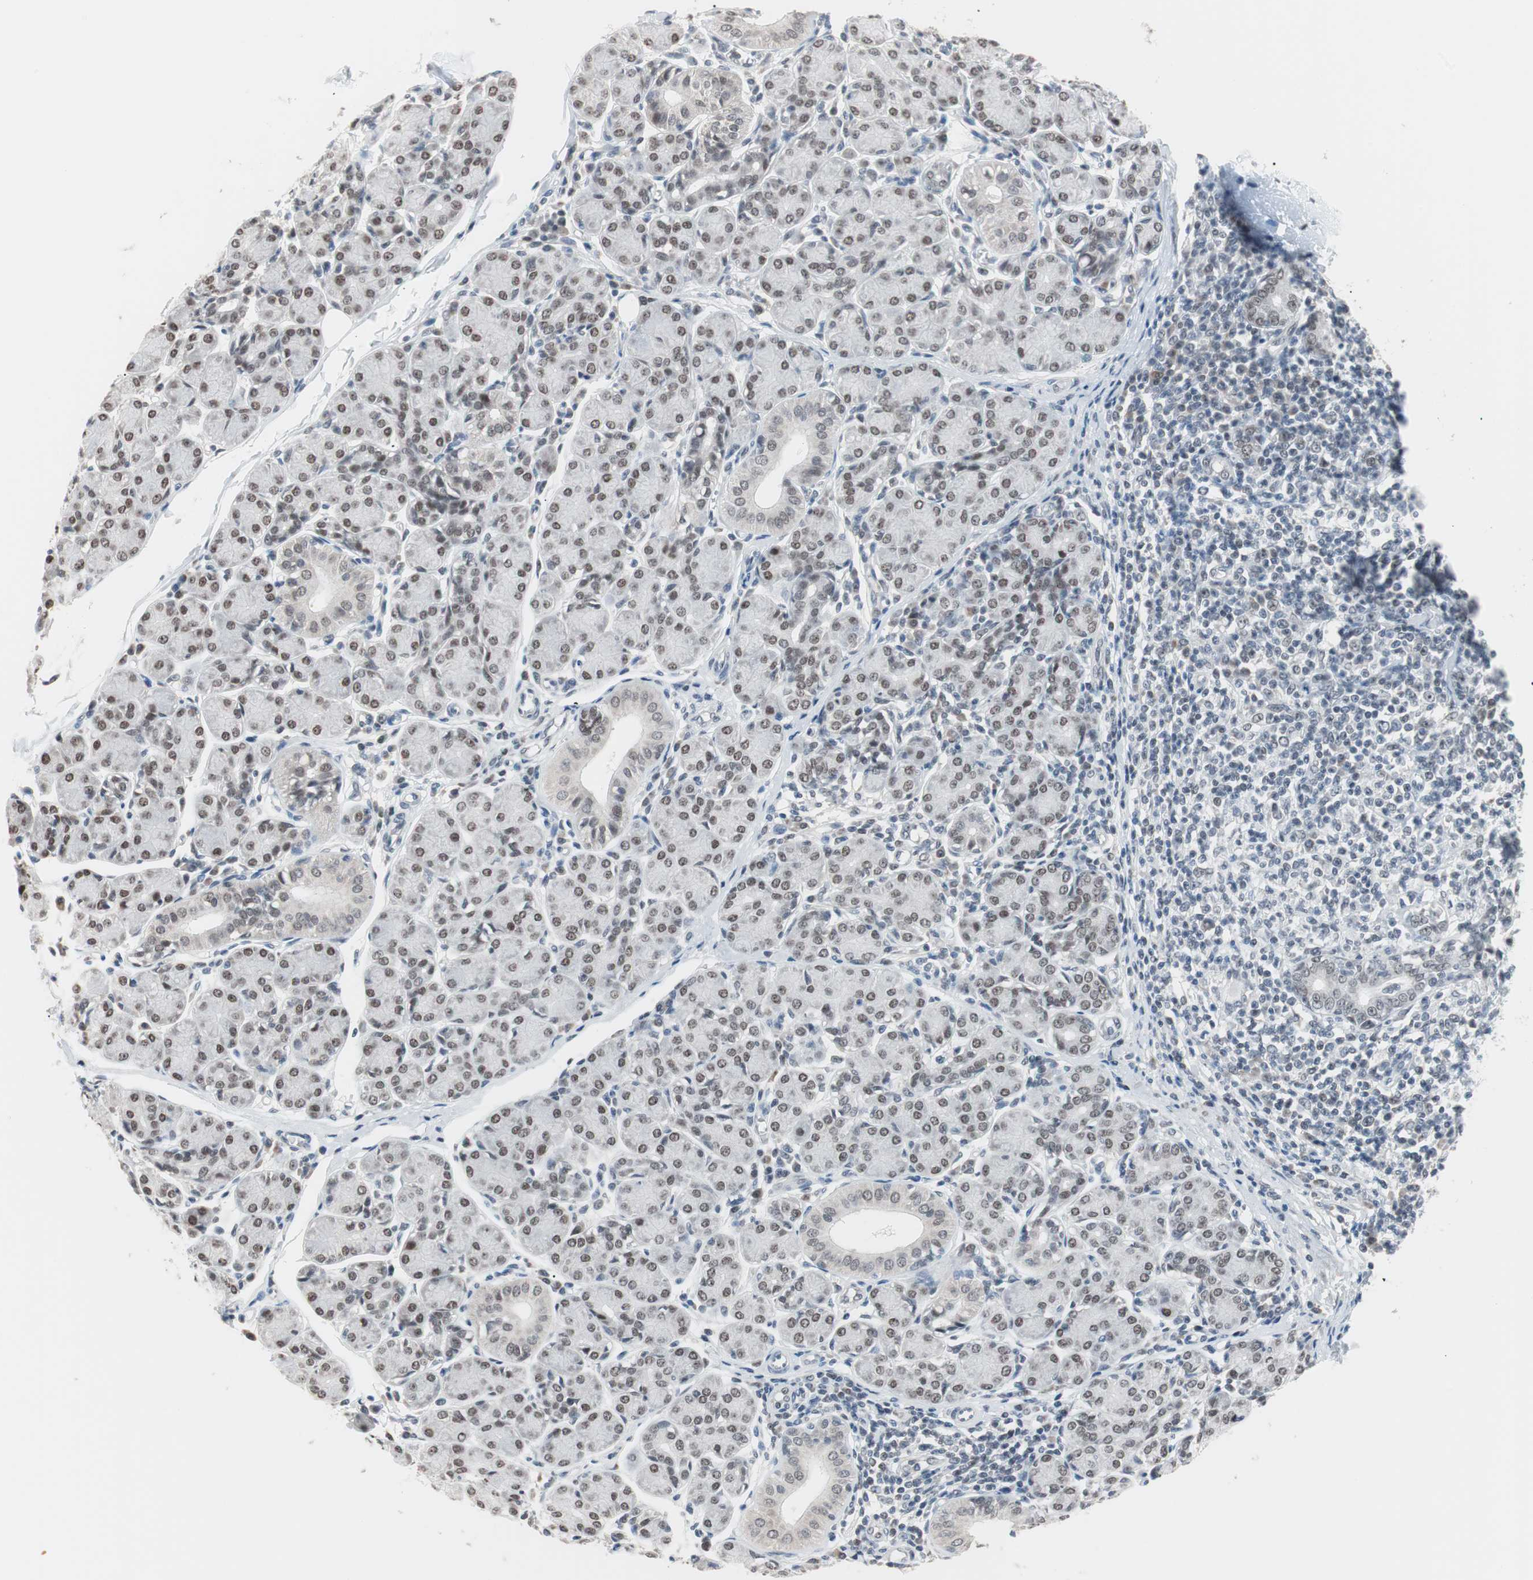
{"staining": {"intensity": "moderate", "quantity": ">75%", "location": "nuclear"}, "tissue": "salivary gland", "cell_type": "Glandular cells", "image_type": "normal", "snomed": [{"axis": "morphology", "description": "Normal tissue, NOS"}, {"axis": "morphology", "description": "Inflammation, NOS"}, {"axis": "topography", "description": "Lymph node"}, {"axis": "topography", "description": "Salivary gland"}], "caption": "Salivary gland stained with DAB IHC reveals medium levels of moderate nuclear staining in about >75% of glandular cells. The protein is shown in brown color, while the nuclei are stained blue.", "gene": "LIG3", "patient": {"sex": "male", "age": 3}}